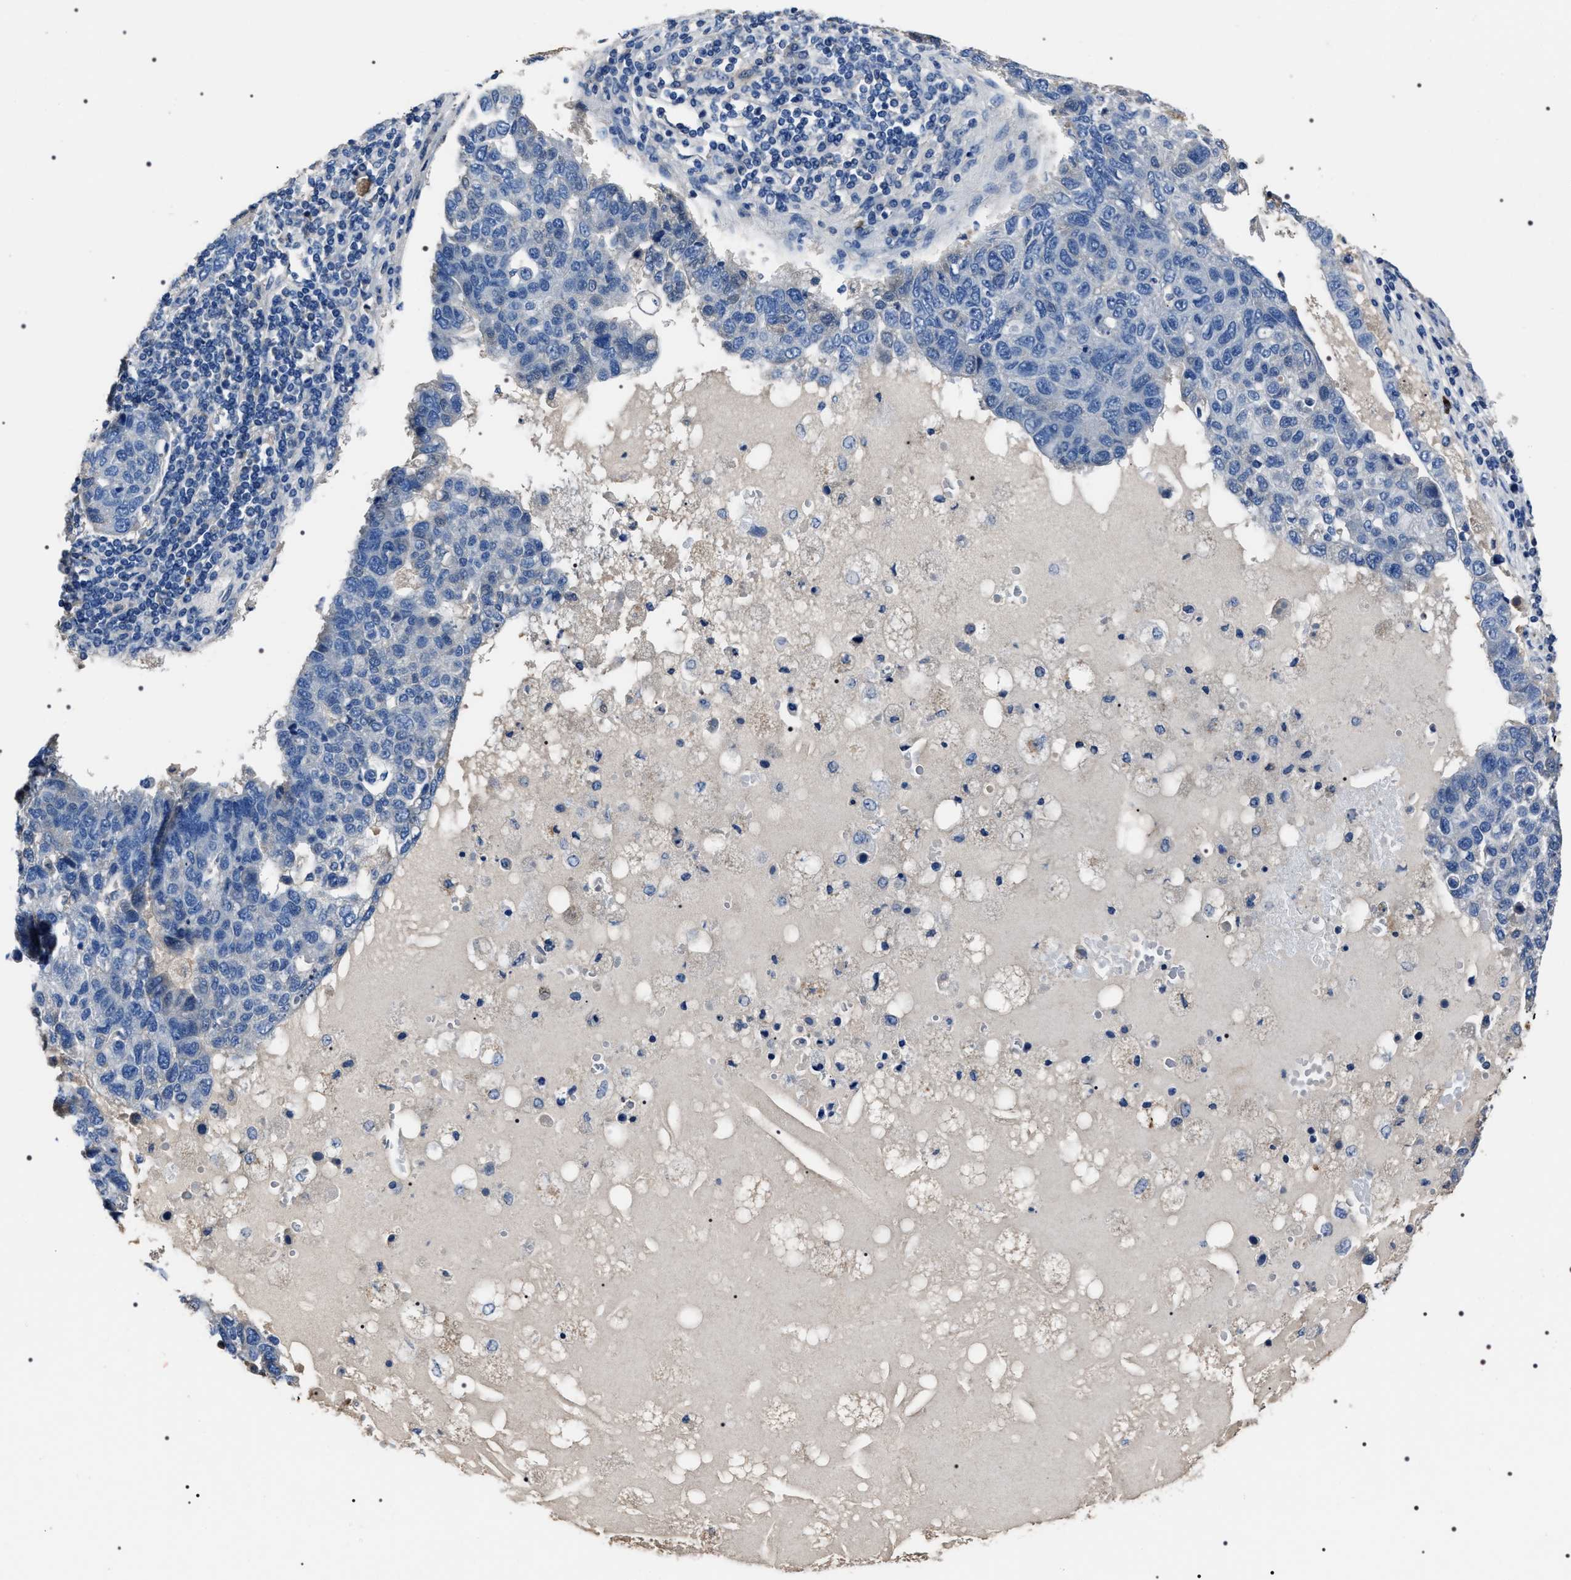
{"staining": {"intensity": "negative", "quantity": "none", "location": "none"}, "tissue": "pancreatic cancer", "cell_type": "Tumor cells", "image_type": "cancer", "snomed": [{"axis": "morphology", "description": "Adenocarcinoma, NOS"}, {"axis": "topography", "description": "Pancreas"}], "caption": "Immunohistochemical staining of pancreatic cancer (adenocarcinoma) shows no significant staining in tumor cells.", "gene": "TRIM54", "patient": {"sex": "female", "age": 61}}